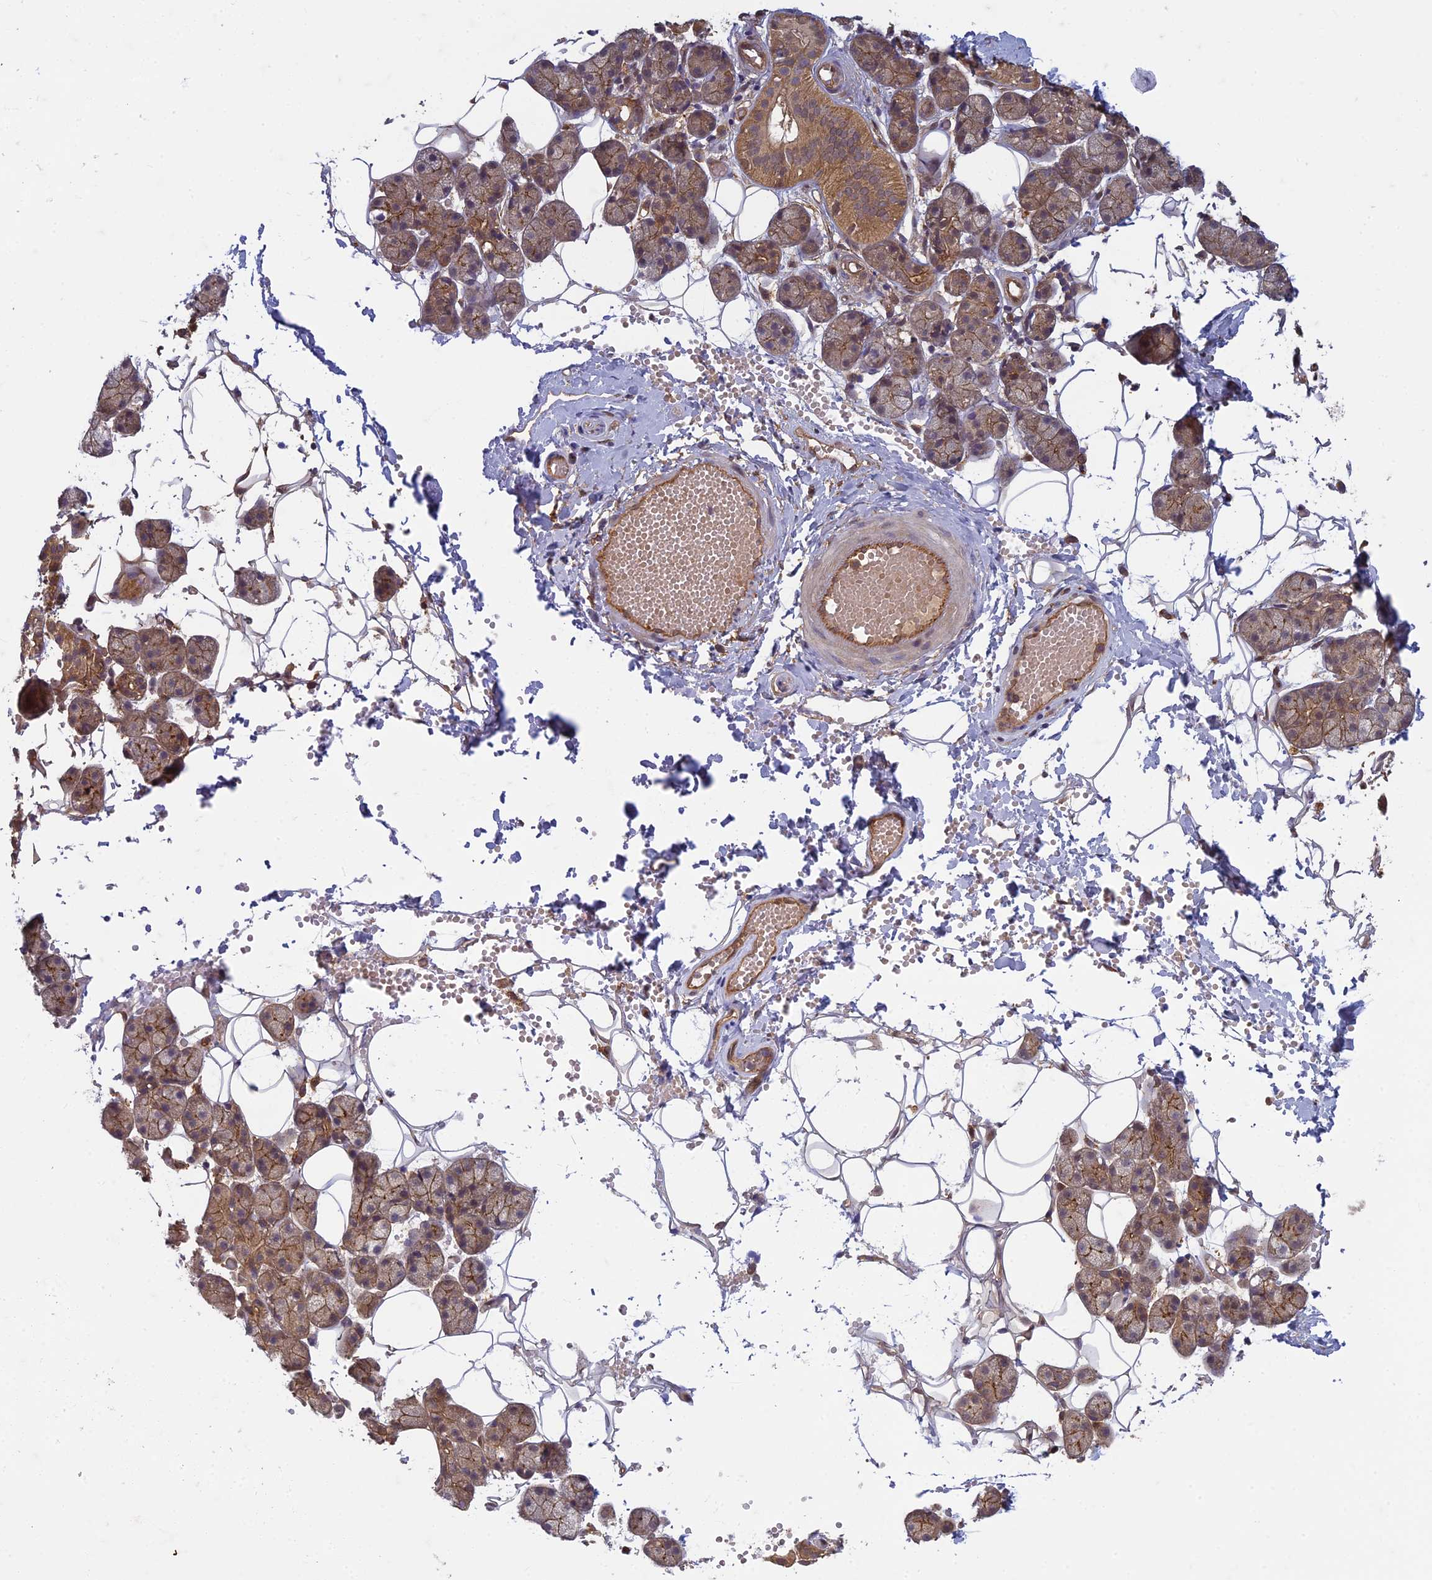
{"staining": {"intensity": "moderate", "quantity": "25%-75%", "location": "cytoplasmic/membranous"}, "tissue": "salivary gland", "cell_type": "Glandular cells", "image_type": "normal", "snomed": [{"axis": "morphology", "description": "Normal tissue, NOS"}, {"axis": "topography", "description": "Salivary gland"}], "caption": "Unremarkable salivary gland shows moderate cytoplasmic/membranous positivity in about 25%-75% of glandular cells, visualized by immunohistochemistry.", "gene": "TCF25", "patient": {"sex": "female", "age": 33}}